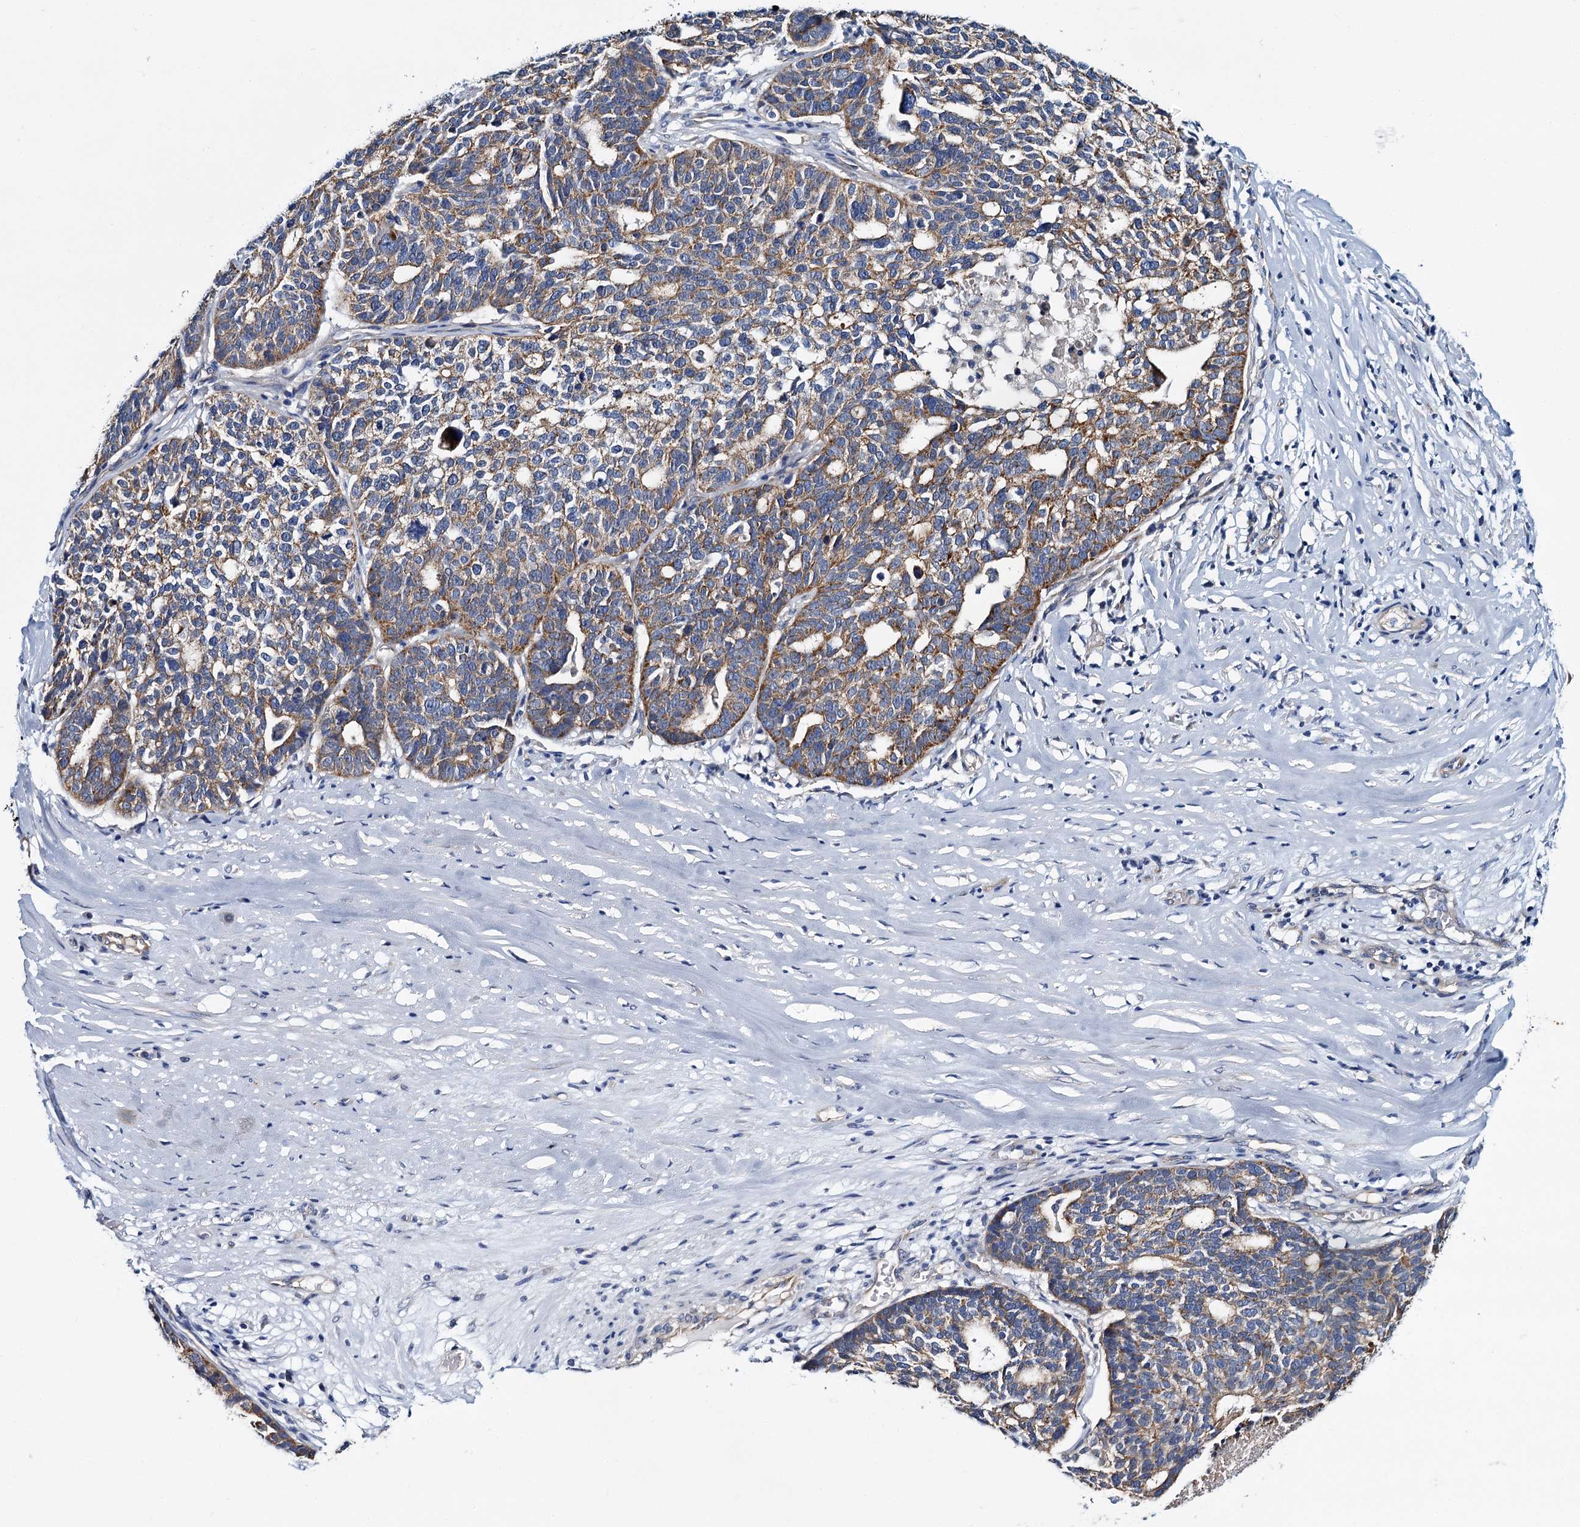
{"staining": {"intensity": "moderate", "quantity": "25%-75%", "location": "cytoplasmic/membranous"}, "tissue": "ovarian cancer", "cell_type": "Tumor cells", "image_type": "cancer", "snomed": [{"axis": "morphology", "description": "Cystadenocarcinoma, serous, NOS"}, {"axis": "topography", "description": "Ovary"}], "caption": "A high-resolution histopathology image shows immunohistochemistry (IHC) staining of serous cystadenocarcinoma (ovarian), which displays moderate cytoplasmic/membranous staining in approximately 25%-75% of tumor cells. The staining was performed using DAB (3,3'-diaminobenzidine), with brown indicating positive protein expression. Nuclei are stained blue with hematoxylin.", "gene": "CEP295", "patient": {"sex": "female", "age": 59}}